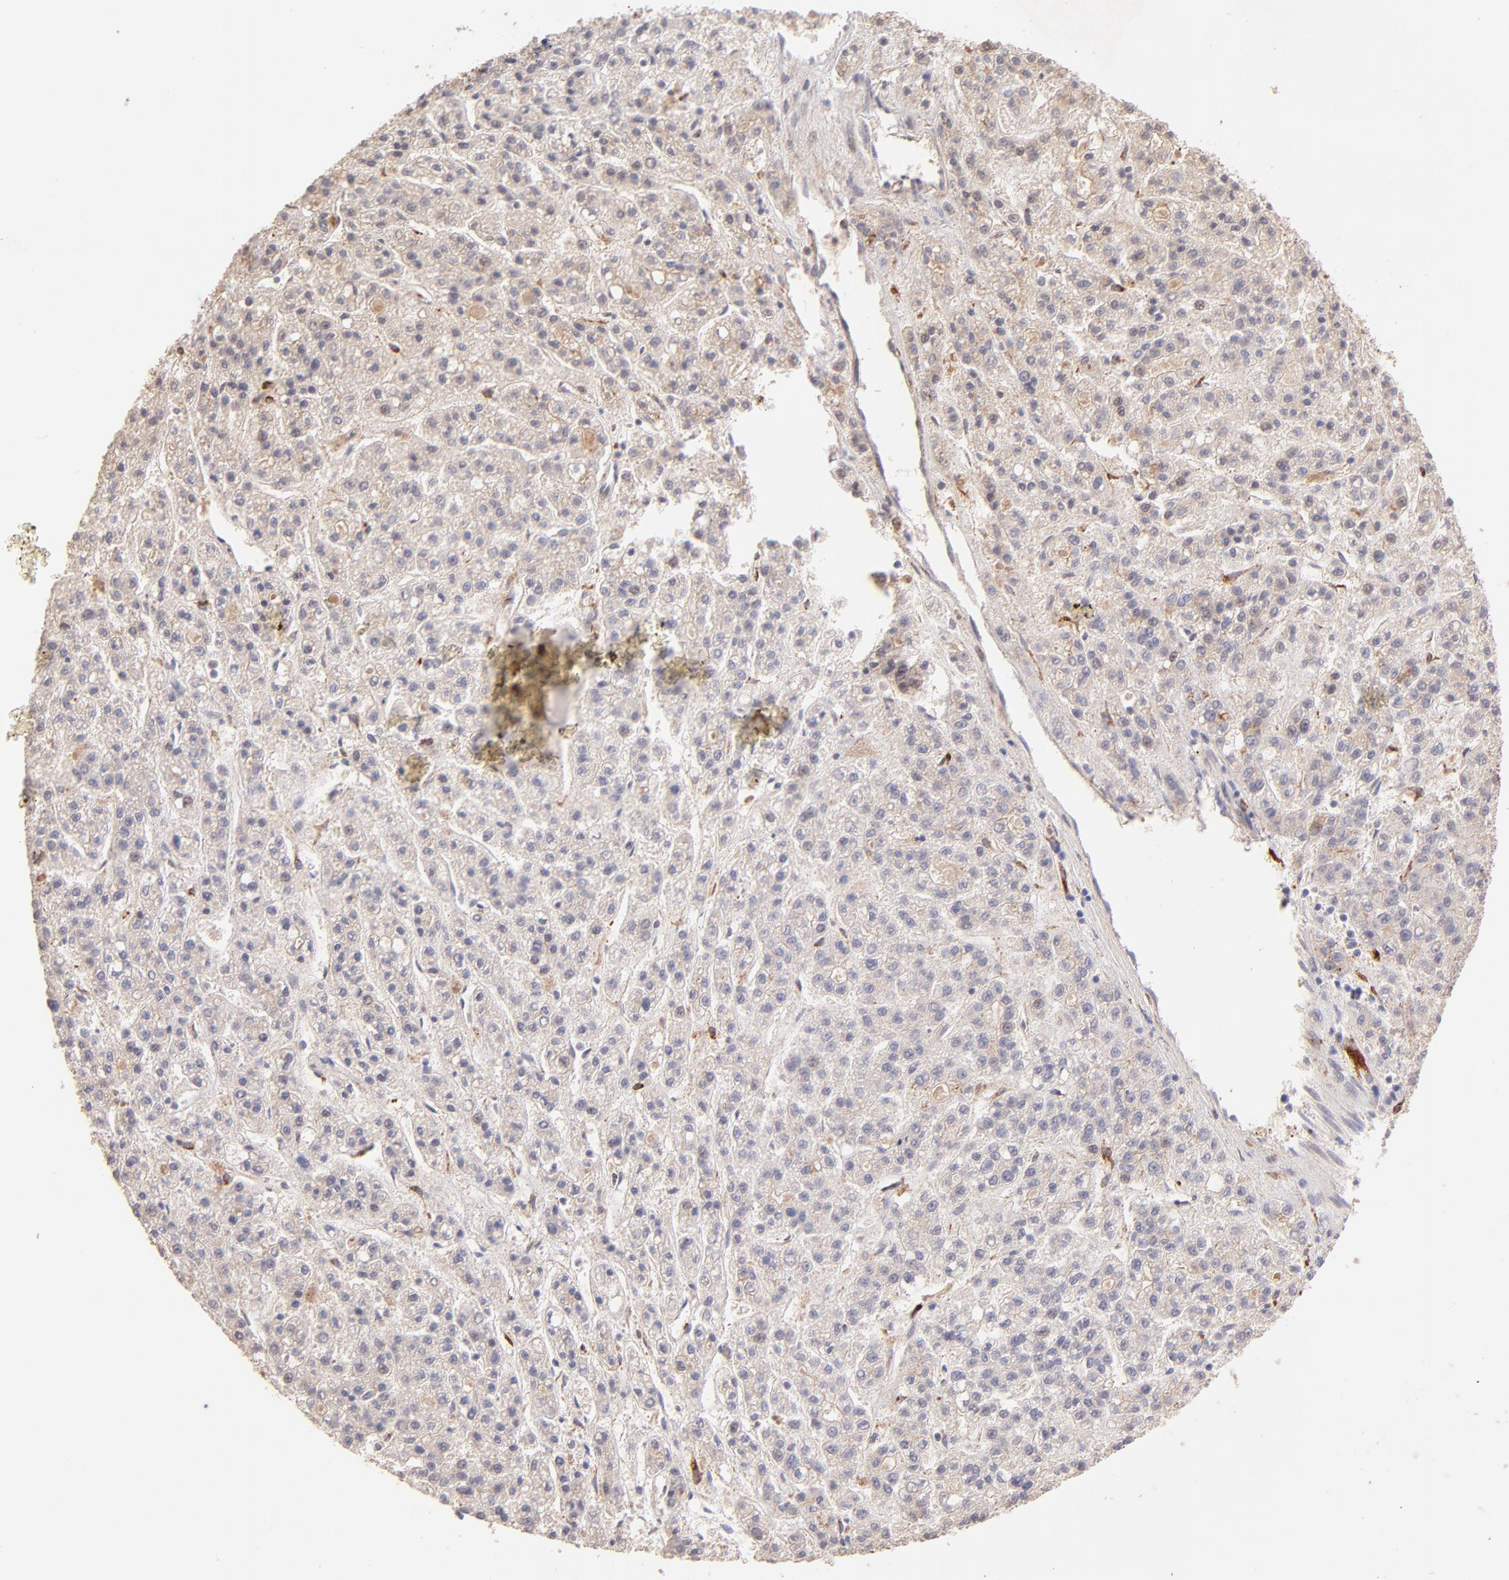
{"staining": {"intensity": "weak", "quantity": "<25%", "location": "cytoplasmic/membranous"}, "tissue": "liver cancer", "cell_type": "Tumor cells", "image_type": "cancer", "snomed": [{"axis": "morphology", "description": "Carcinoma, Hepatocellular, NOS"}, {"axis": "topography", "description": "Liver"}], "caption": "There is no significant positivity in tumor cells of liver cancer.", "gene": "SPARC", "patient": {"sex": "male", "age": 70}}